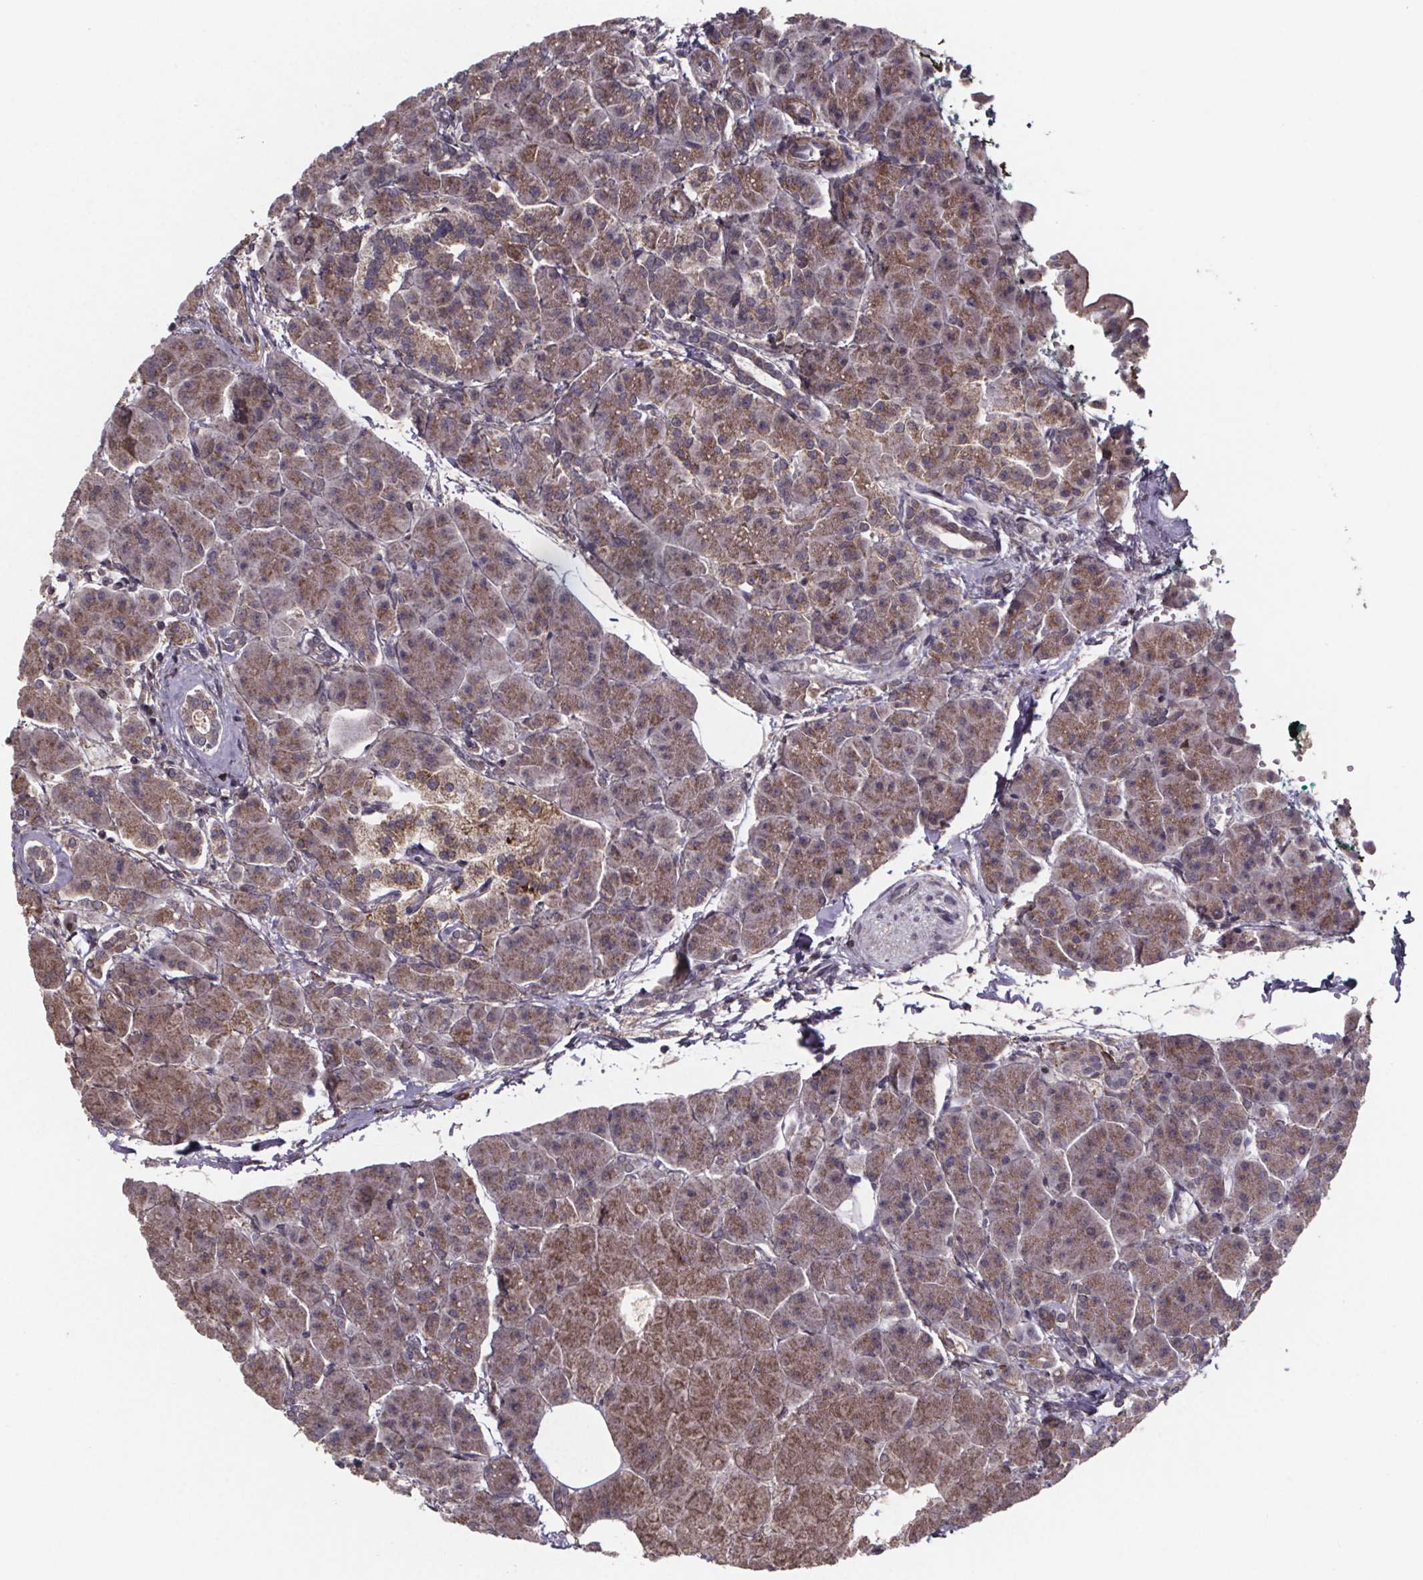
{"staining": {"intensity": "moderate", "quantity": "25%-75%", "location": "cytoplasmic/membranous"}, "tissue": "pancreas", "cell_type": "Exocrine glandular cells", "image_type": "normal", "snomed": [{"axis": "morphology", "description": "Normal tissue, NOS"}, {"axis": "topography", "description": "Adipose tissue"}, {"axis": "topography", "description": "Pancreas"}, {"axis": "topography", "description": "Peripheral nerve tissue"}], "caption": "Protein staining by immunohistochemistry reveals moderate cytoplasmic/membranous staining in approximately 25%-75% of exocrine glandular cells in unremarkable pancreas.", "gene": "PALLD", "patient": {"sex": "female", "age": 58}}